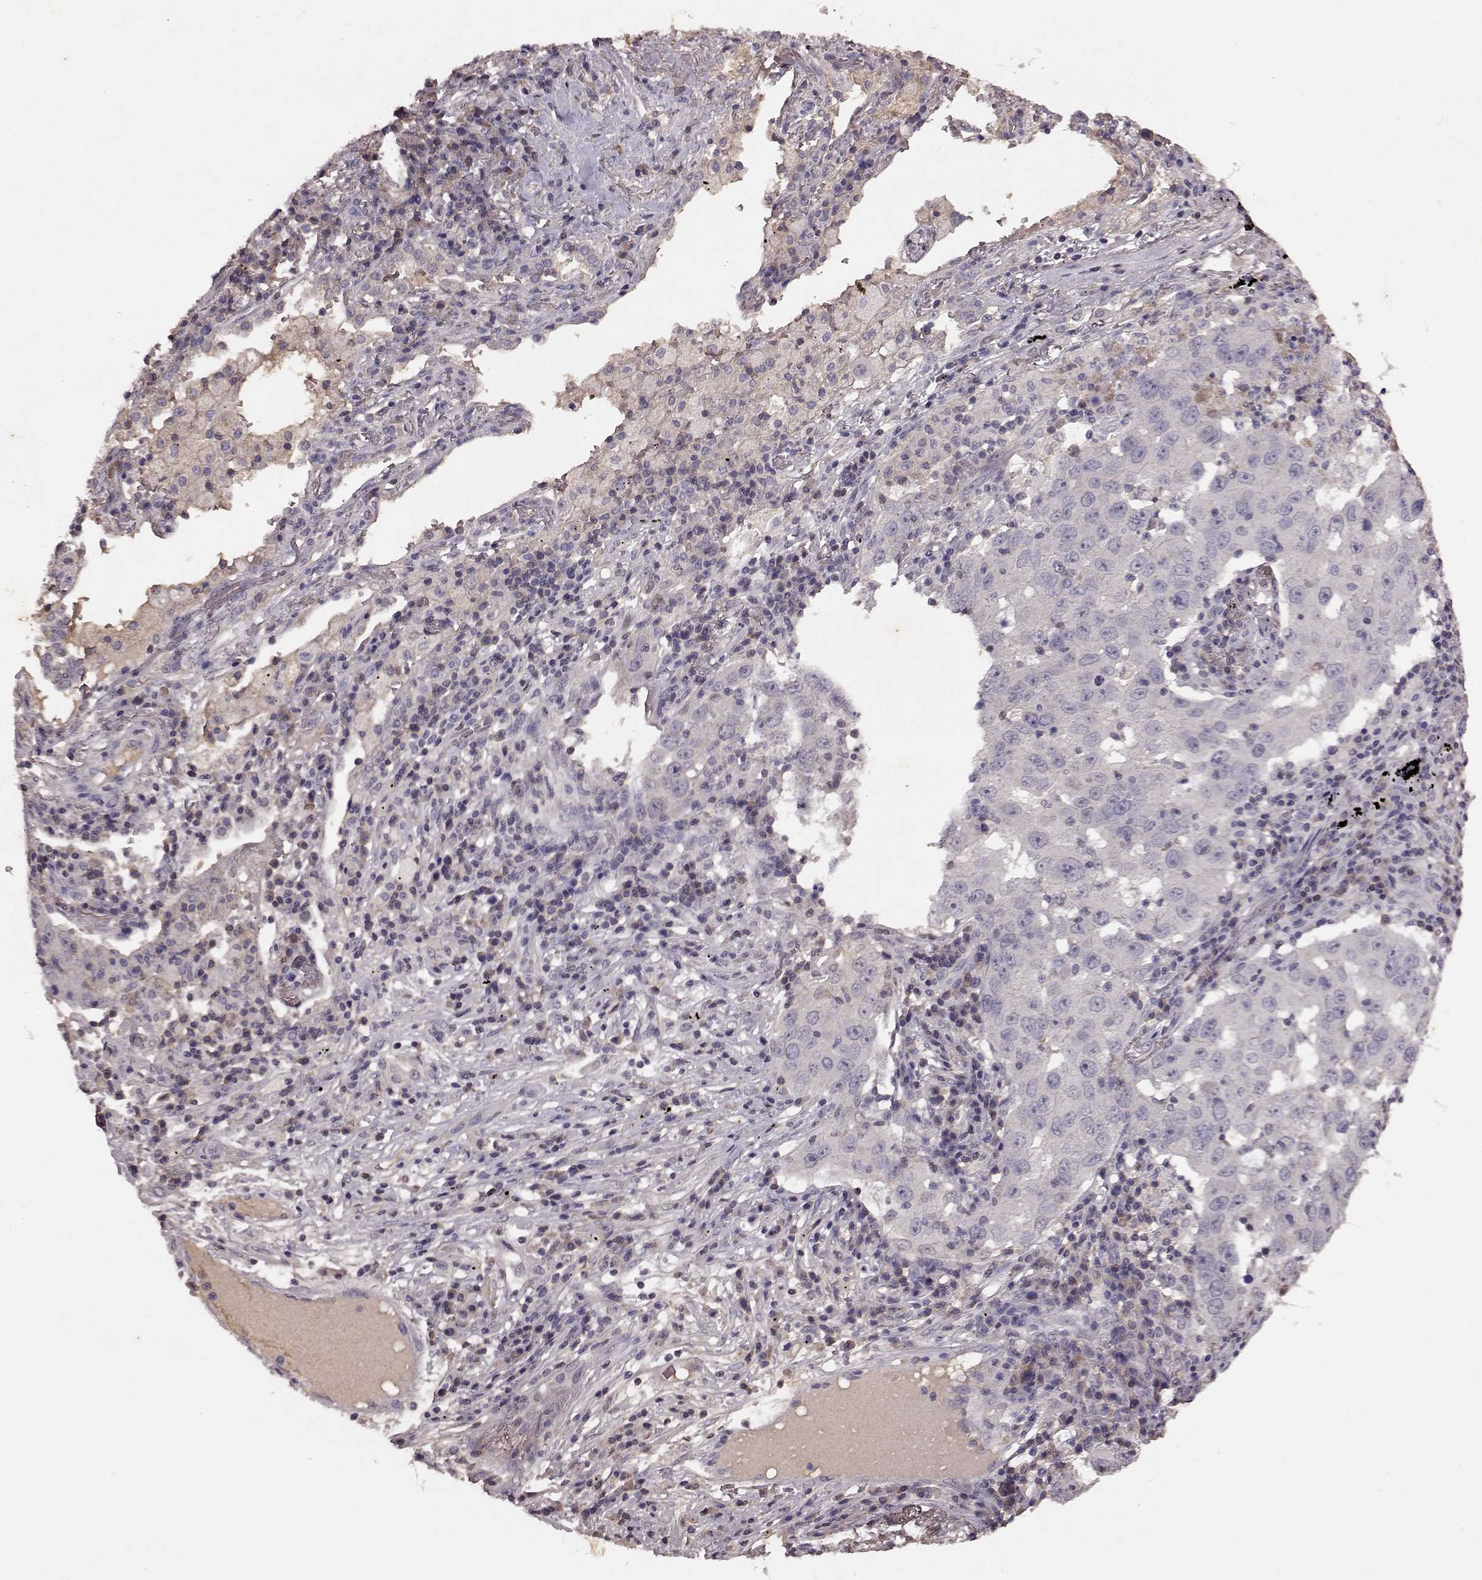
{"staining": {"intensity": "negative", "quantity": "none", "location": "none"}, "tissue": "lung cancer", "cell_type": "Tumor cells", "image_type": "cancer", "snomed": [{"axis": "morphology", "description": "Adenocarcinoma, NOS"}, {"axis": "topography", "description": "Lung"}], "caption": "High magnification brightfield microscopy of lung cancer stained with DAB (3,3'-diaminobenzidine) (brown) and counterstained with hematoxylin (blue): tumor cells show no significant staining.", "gene": "FRRS1L", "patient": {"sex": "male", "age": 73}}